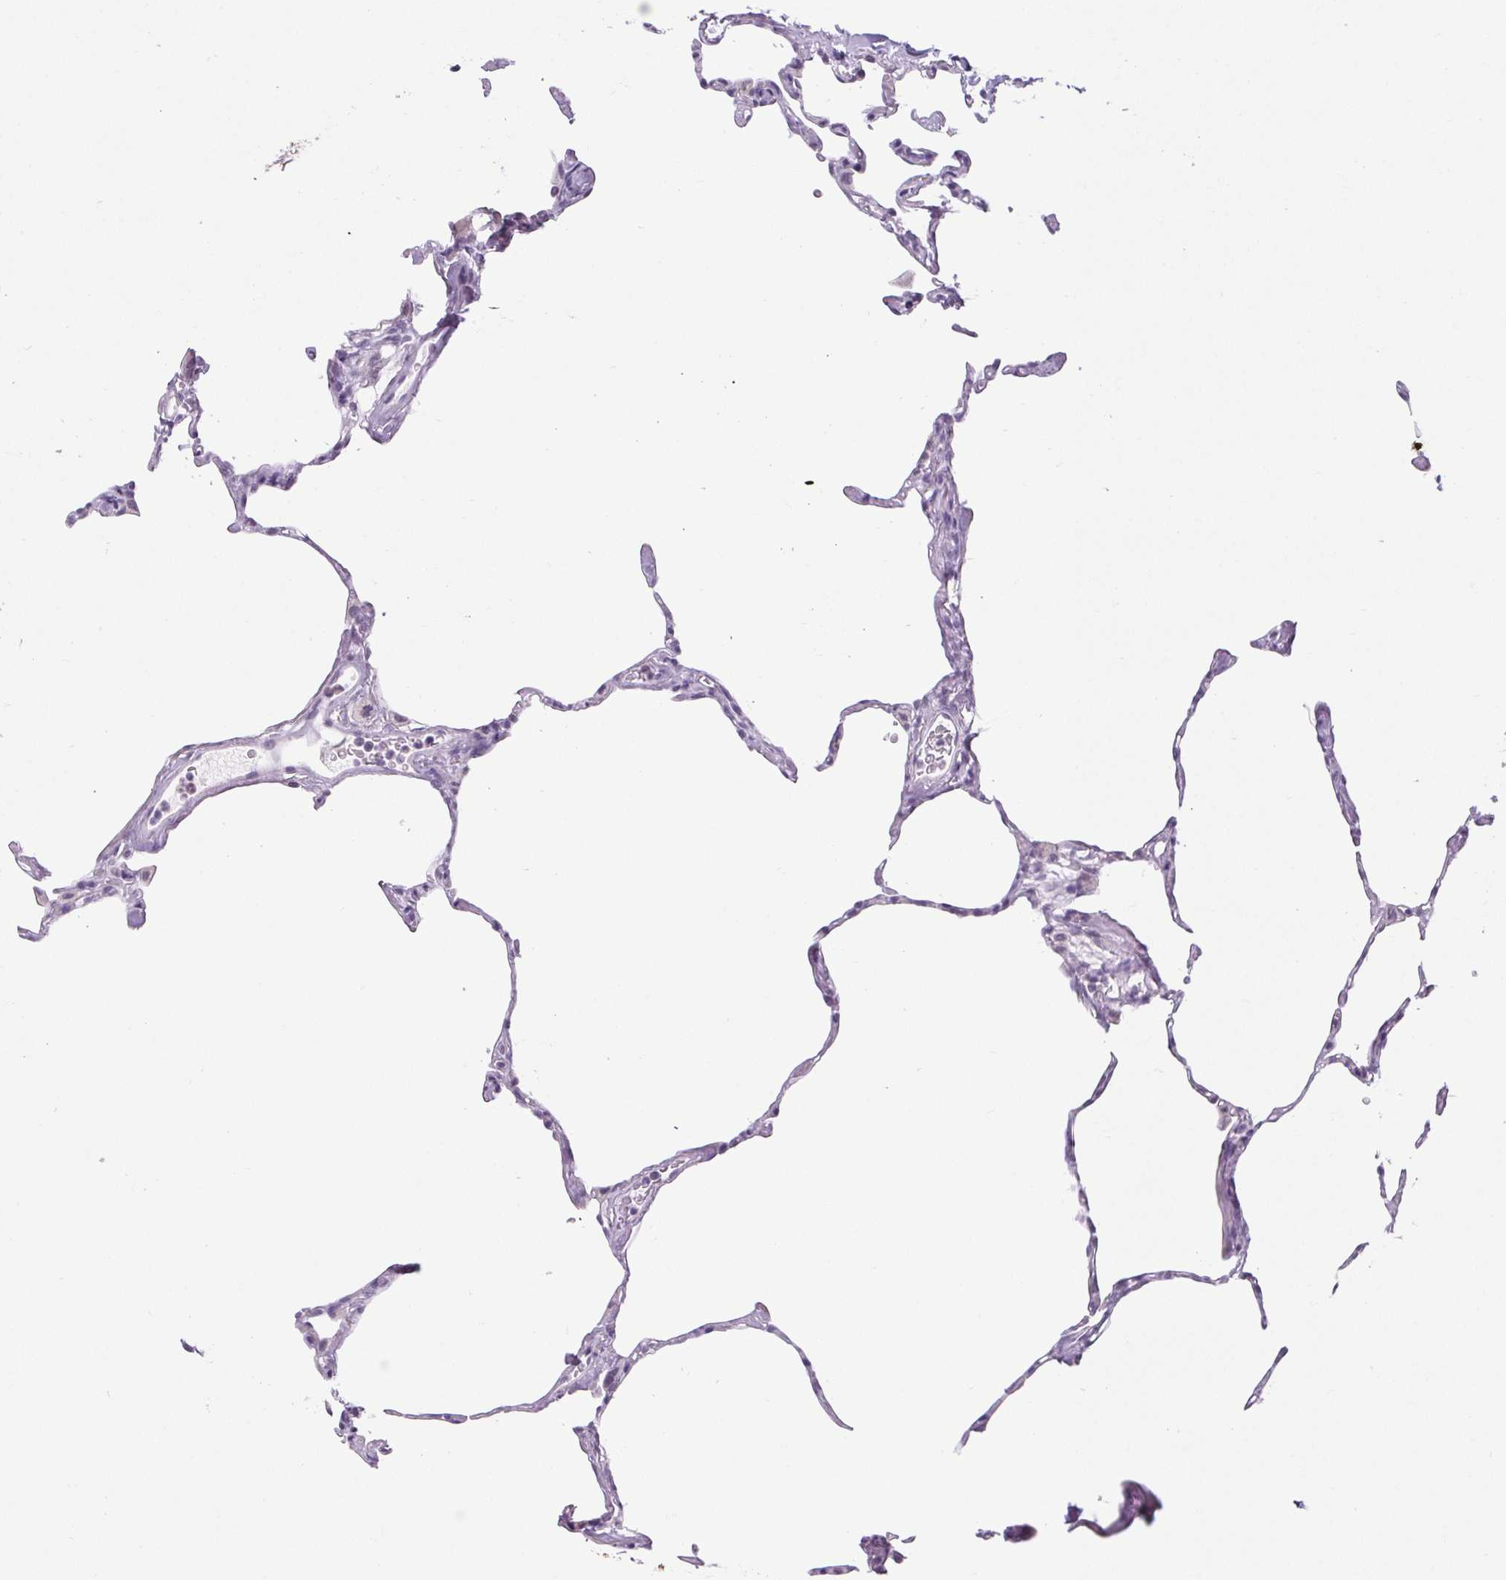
{"staining": {"intensity": "negative", "quantity": "none", "location": "none"}, "tissue": "lung", "cell_type": "Alveolar cells", "image_type": "normal", "snomed": [{"axis": "morphology", "description": "Normal tissue, NOS"}, {"axis": "topography", "description": "Lung"}], "caption": "This is an IHC micrograph of unremarkable lung. There is no positivity in alveolar cells.", "gene": "BCAS1", "patient": {"sex": "male", "age": 65}}